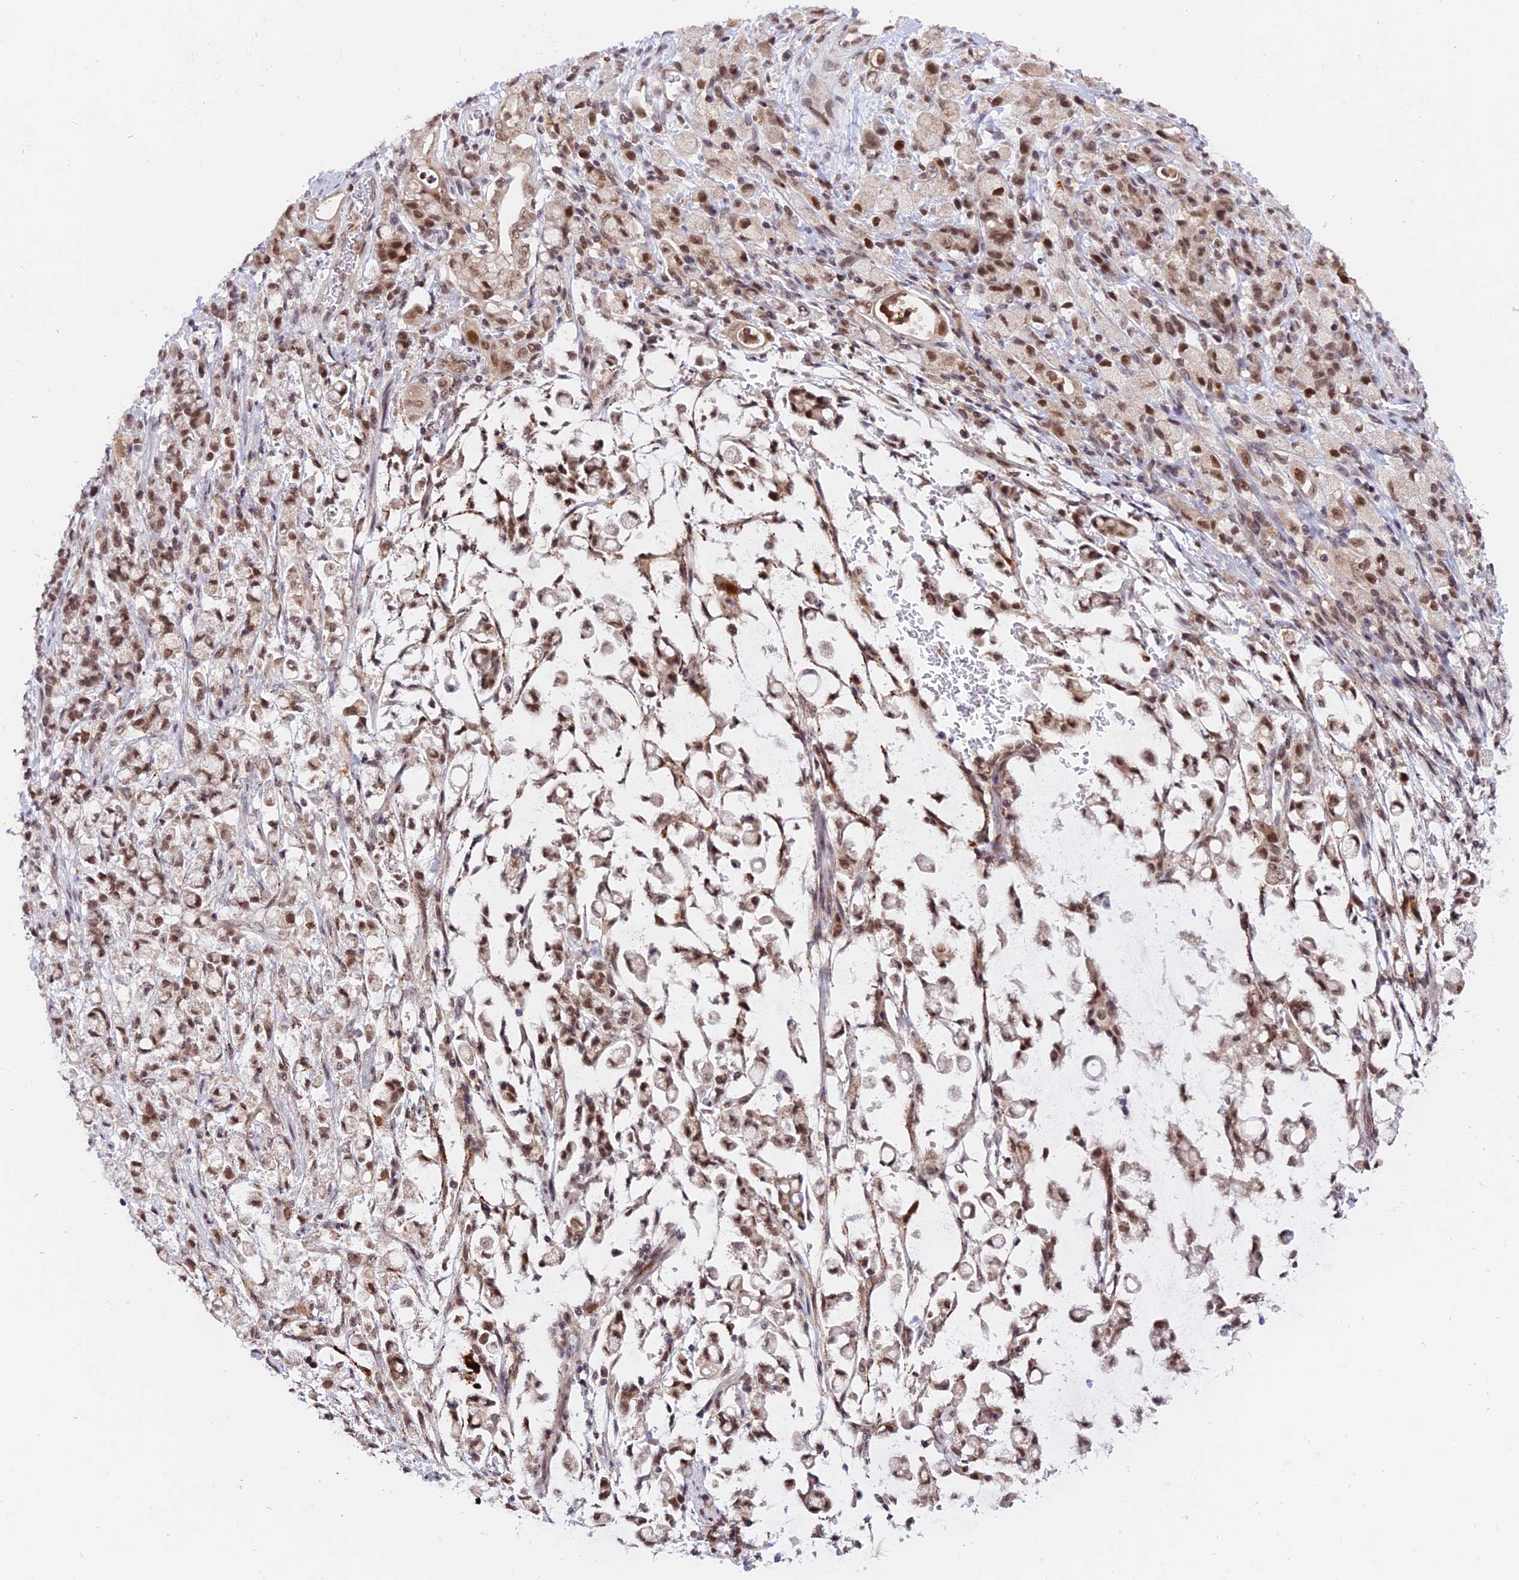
{"staining": {"intensity": "moderate", "quantity": ">75%", "location": "nuclear"}, "tissue": "stomach cancer", "cell_type": "Tumor cells", "image_type": "cancer", "snomed": [{"axis": "morphology", "description": "Adenocarcinoma, NOS"}, {"axis": "topography", "description": "Stomach"}], "caption": "This micrograph displays immunohistochemistry (IHC) staining of human stomach cancer (adenocarcinoma), with medium moderate nuclear positivity in about >75% of tumor cells.", "gene": "TADA3", "patient": {"sex": "female", "age": 60}}